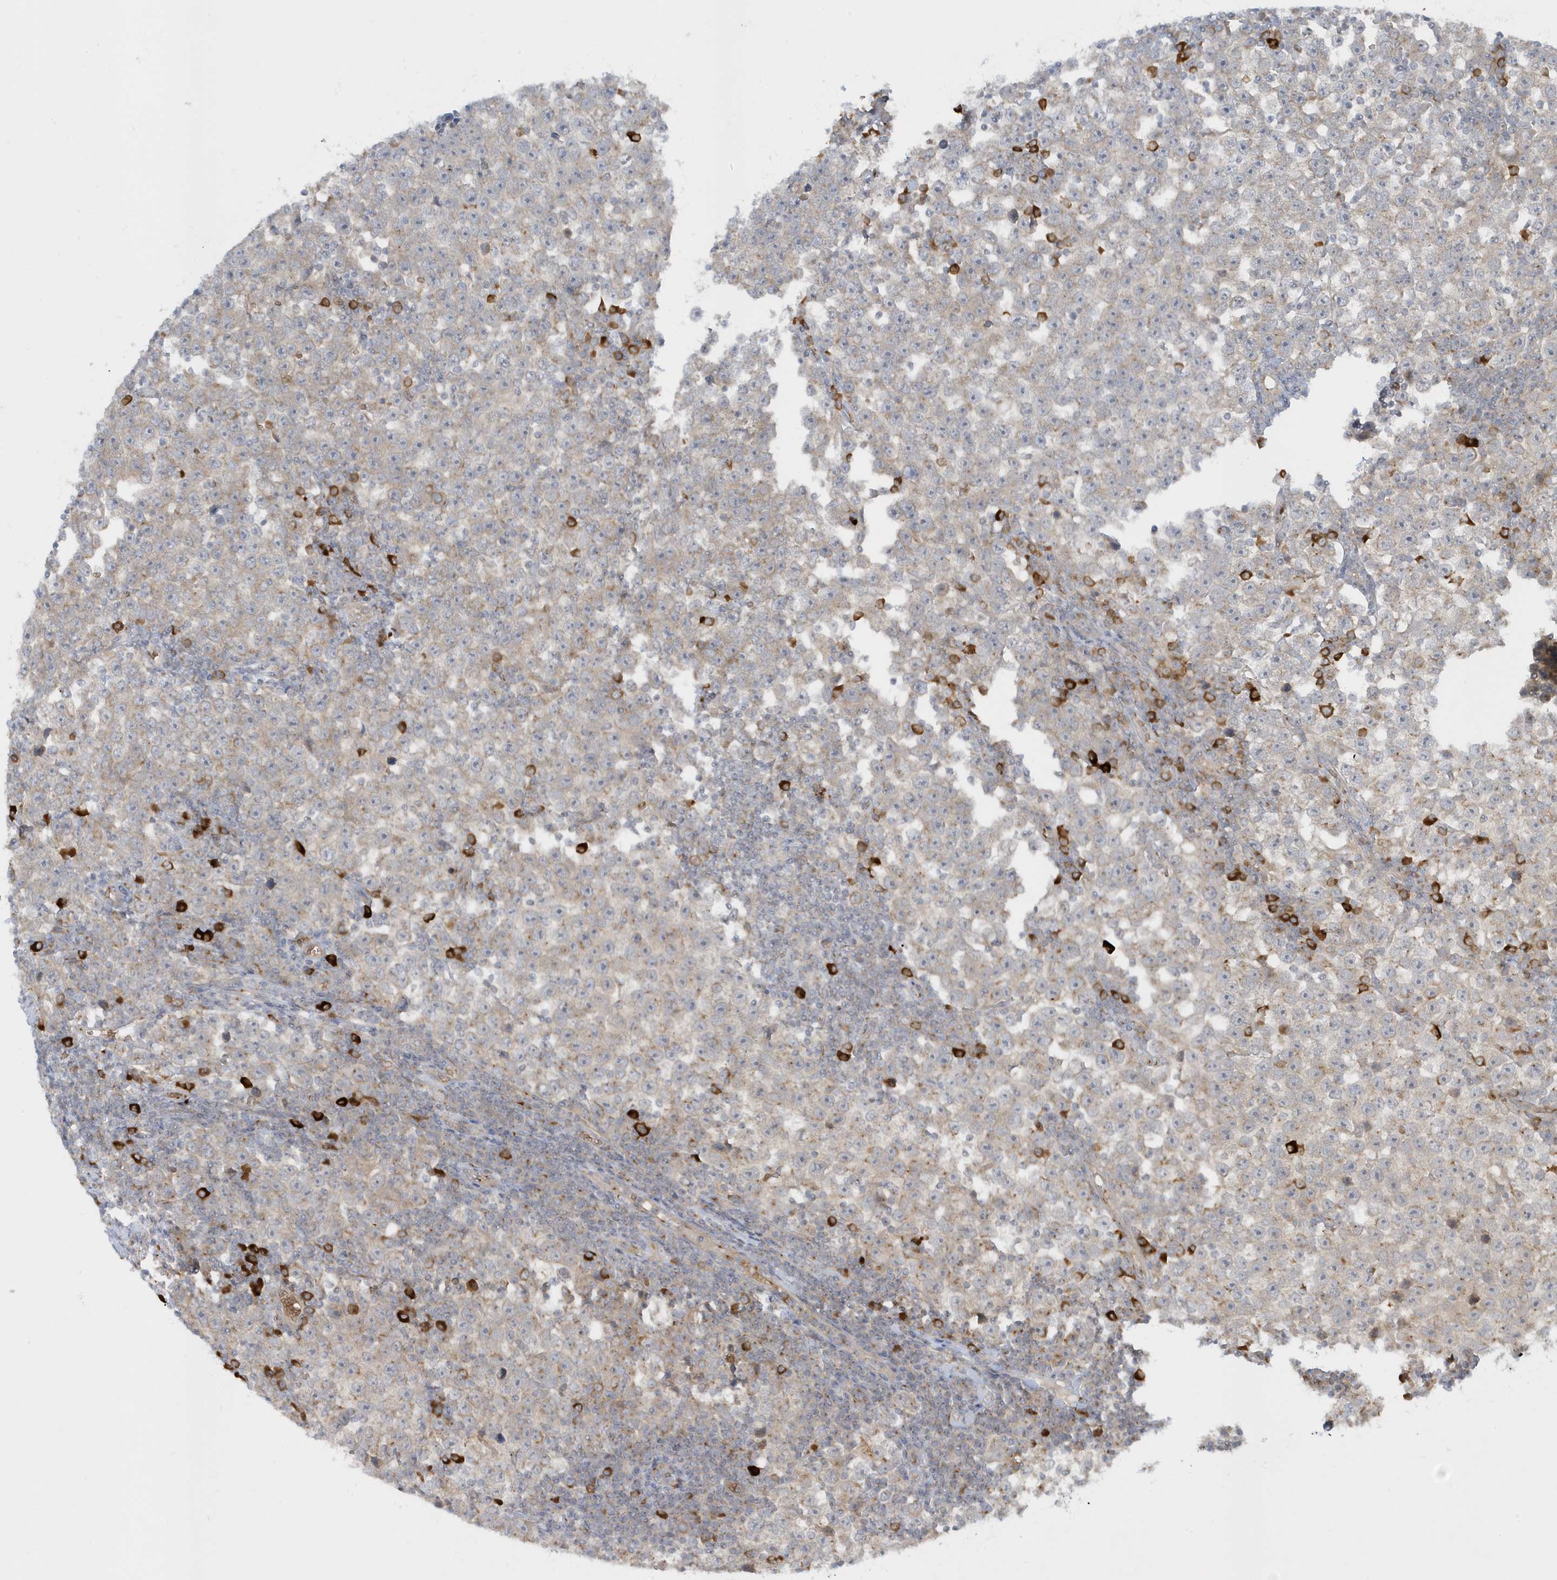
{"staining": {"intensity": "moderate", "quantity": "<25%", "location": "cytoplasmic/membranous"}, "tissue": "testis cancer", "cell_type": "Tumor cells", "image_type": "cancer", "snomed": [{"axis": "morphology", "description": "Normal tissue, NOS"}, {"axis": "morphology", "description": "Seminoma, NOS"}, {"axis": "topography", "description": "Testis"}], "caption": "Protein expression analysis of testis cancer exhibits moderate cytoplasmic/membranous positivity in about <25% of tumor cells.", "gene": "RPP40", "patient": {"sex": "male", "age": 43}}